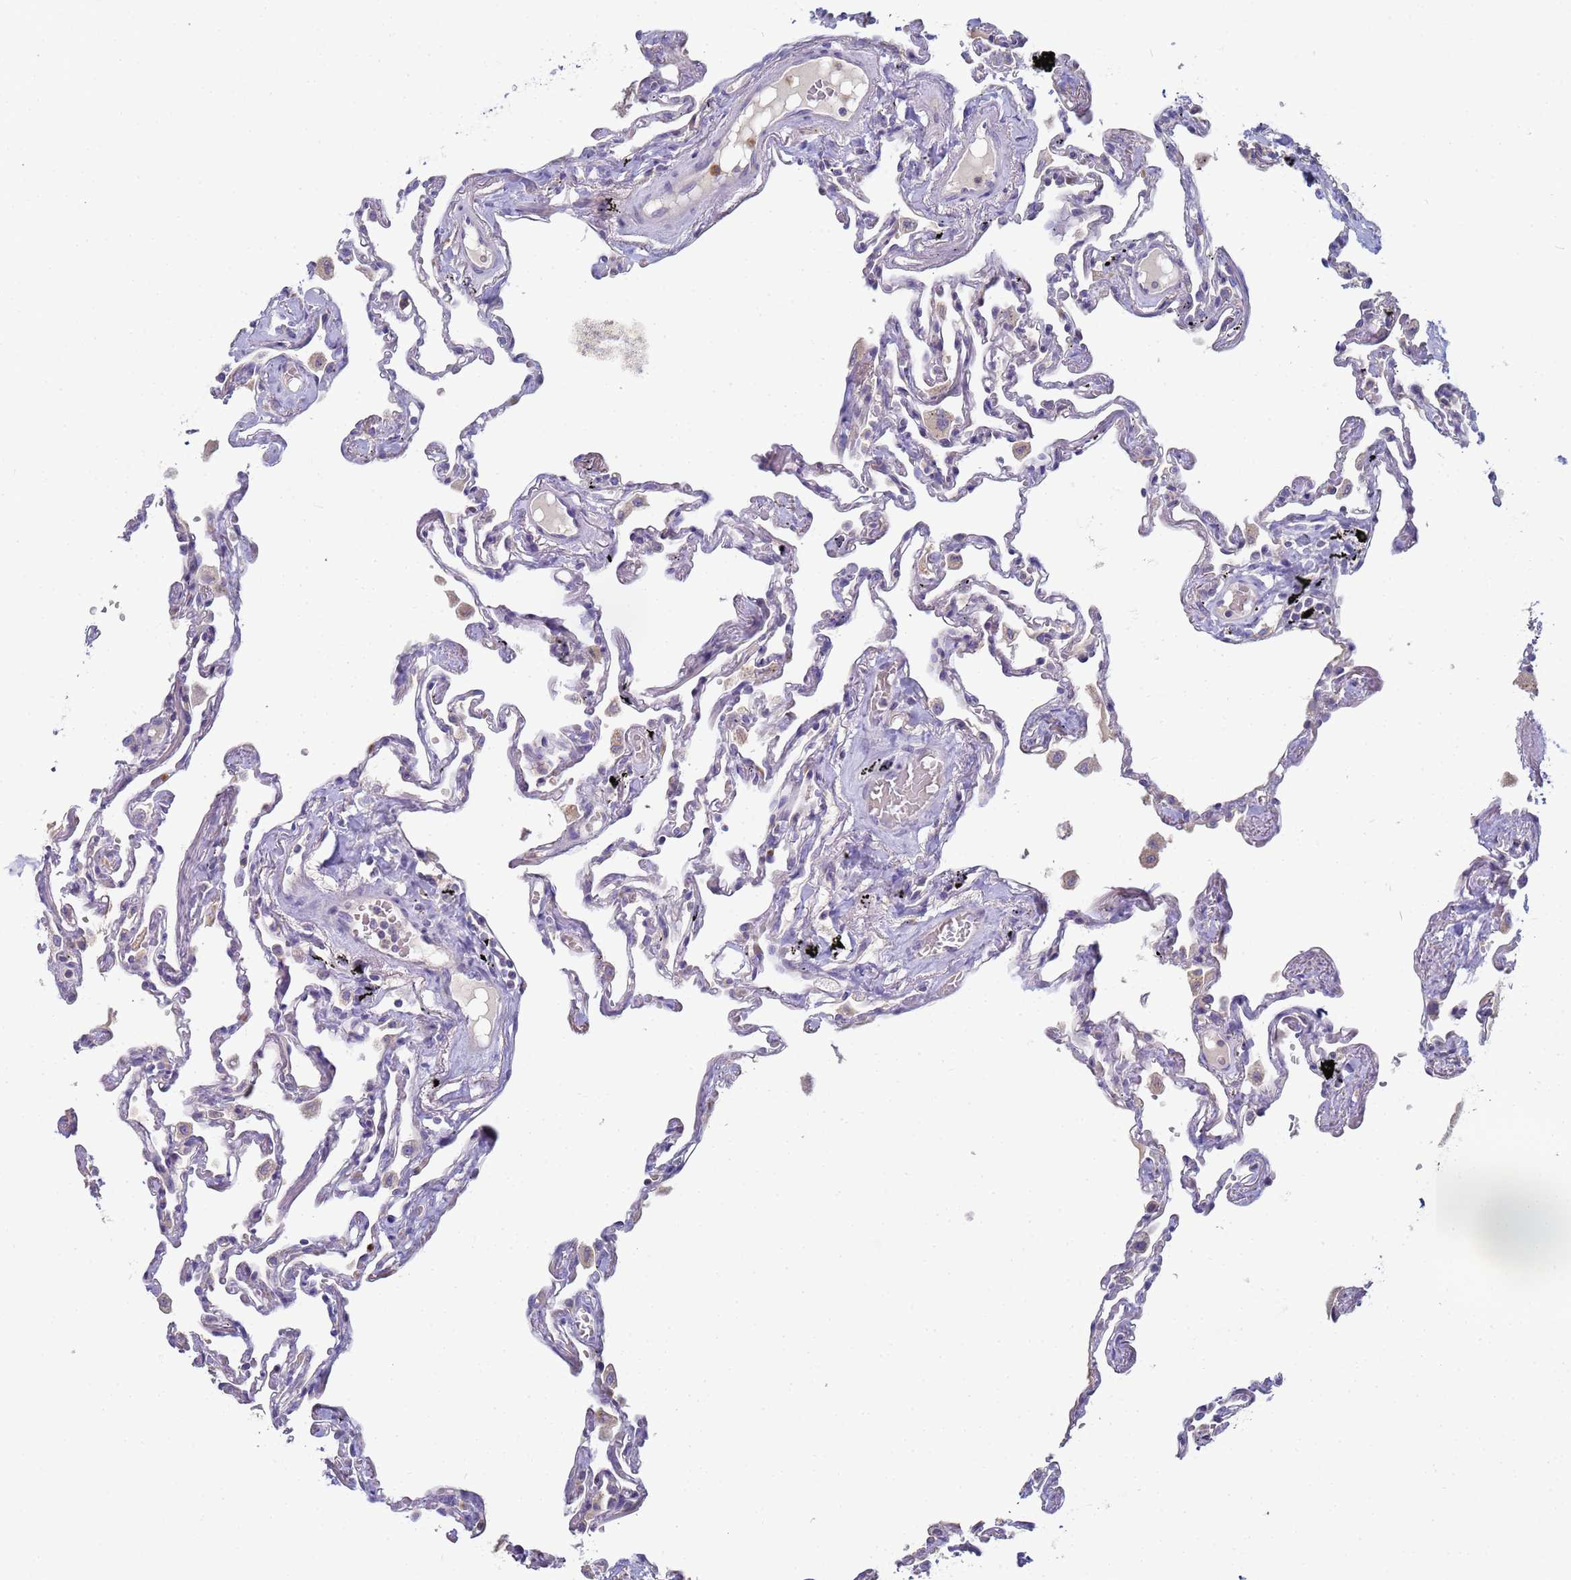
{"staining": {"intensity": "negative", "quantity": "none", "location": "none"}, "tissue": "lung", "cell_type": "Alveolar cells", "image_type": "normal", "snomed": [{"axis": "morphology", "description": "Normal tissue, NOS"}, {"axis": "topography", "description": "Lung"}], "caption": "Immunohistochemistry of benign lung demonstrates no positivity in alveolar cells. (DAB immunohistochemistry (IHC), high magnification).", "gene": "CR1", "patient": {"sex": "female", "age": 67}}